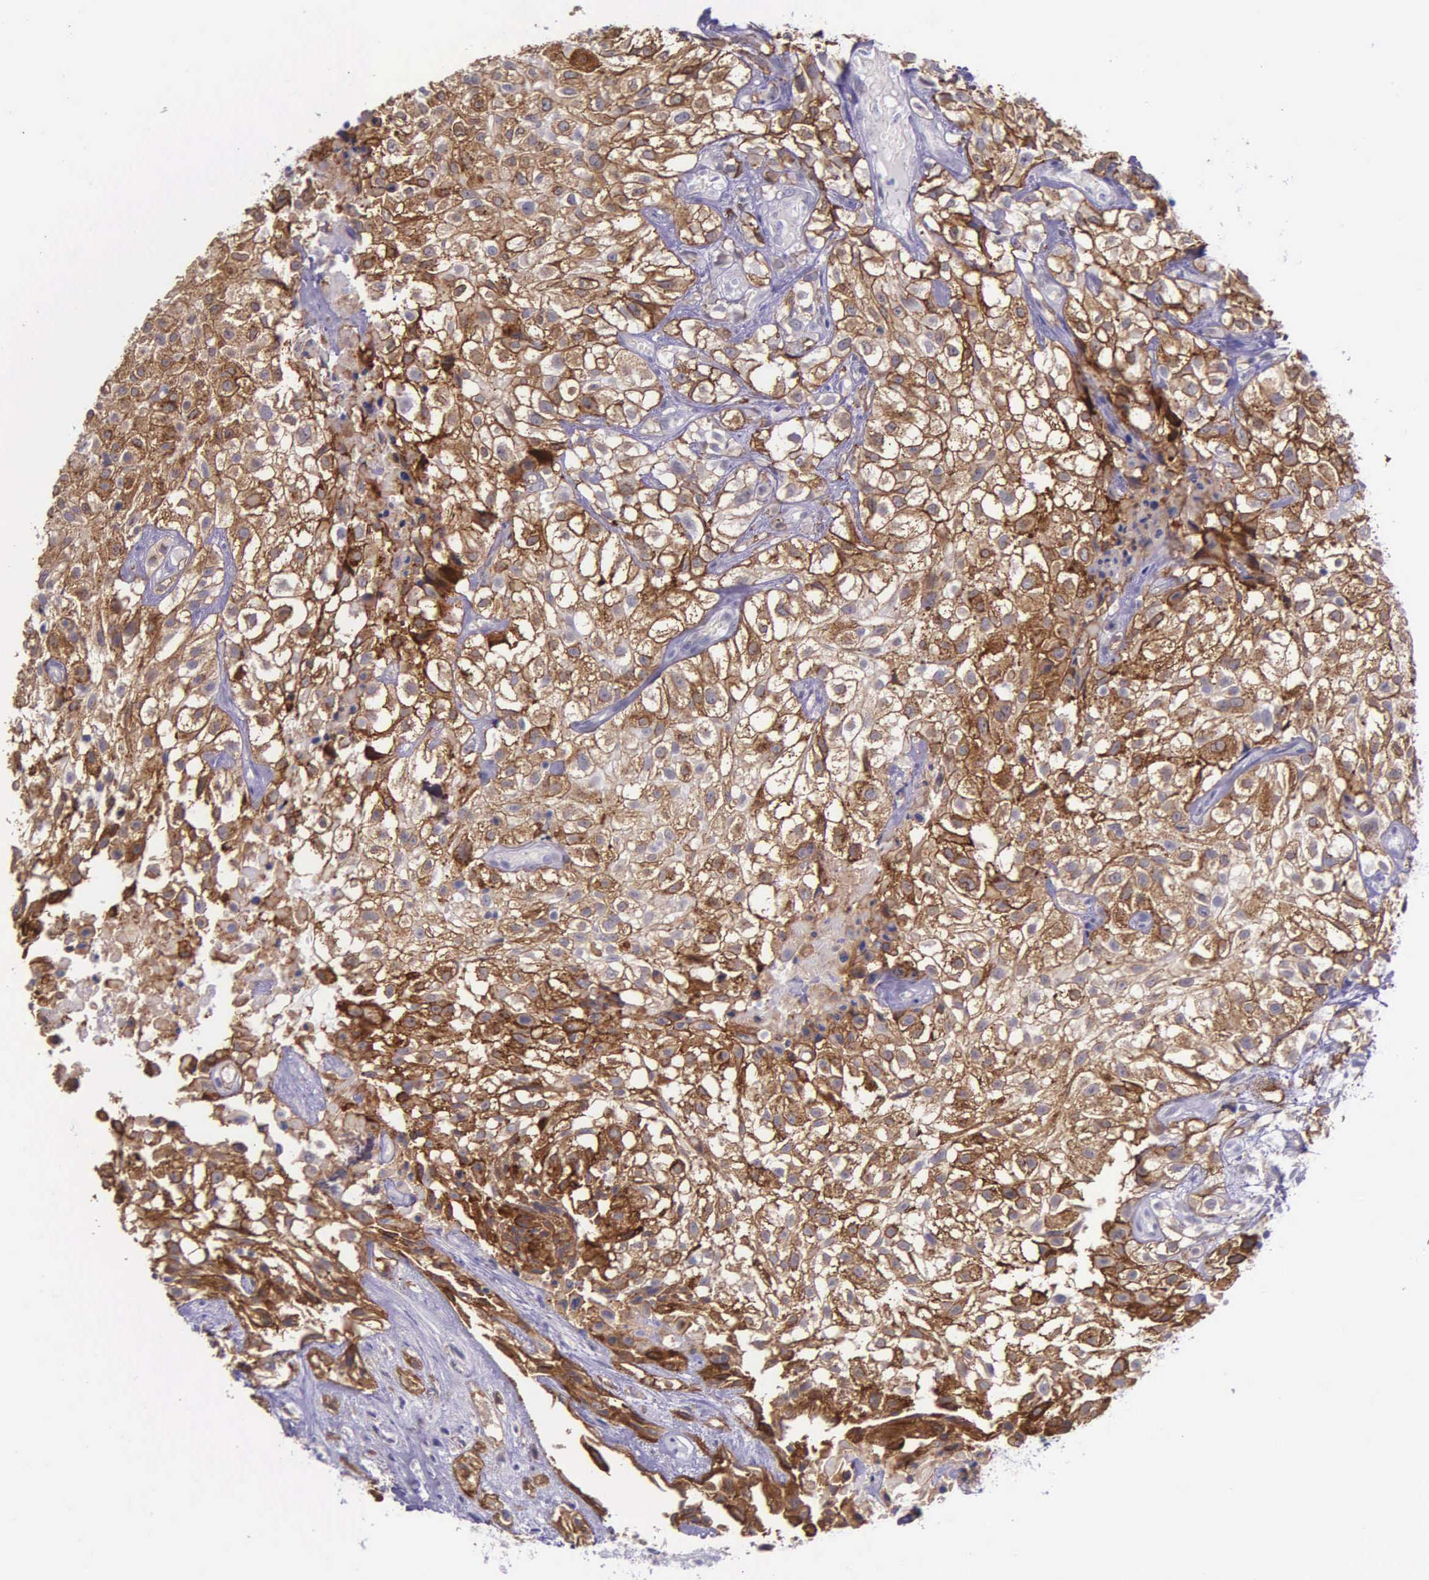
{"staining": {"intensity": "strong", "quantity": ">75%", "location": "cytoplasmic/membranous"}, "tissue": "urothelial cancer", "cell_type": "Tumor cells", "image_type": "cancer", "snomed": [{"axis": "morphology", "description": "Urothelial carcinoma, High grade"}, {"axis": "topography", "description": "Urinary bladder"}], "caption": "Approximately >75% of tumor cells in human urothelial cancer exhibit strong cytoplasmic/membranous protein staining as visualized by brown immunohistochemical staining.", "gene": "AHNAK2", "patient": {"sex": "male", "age": 56}}